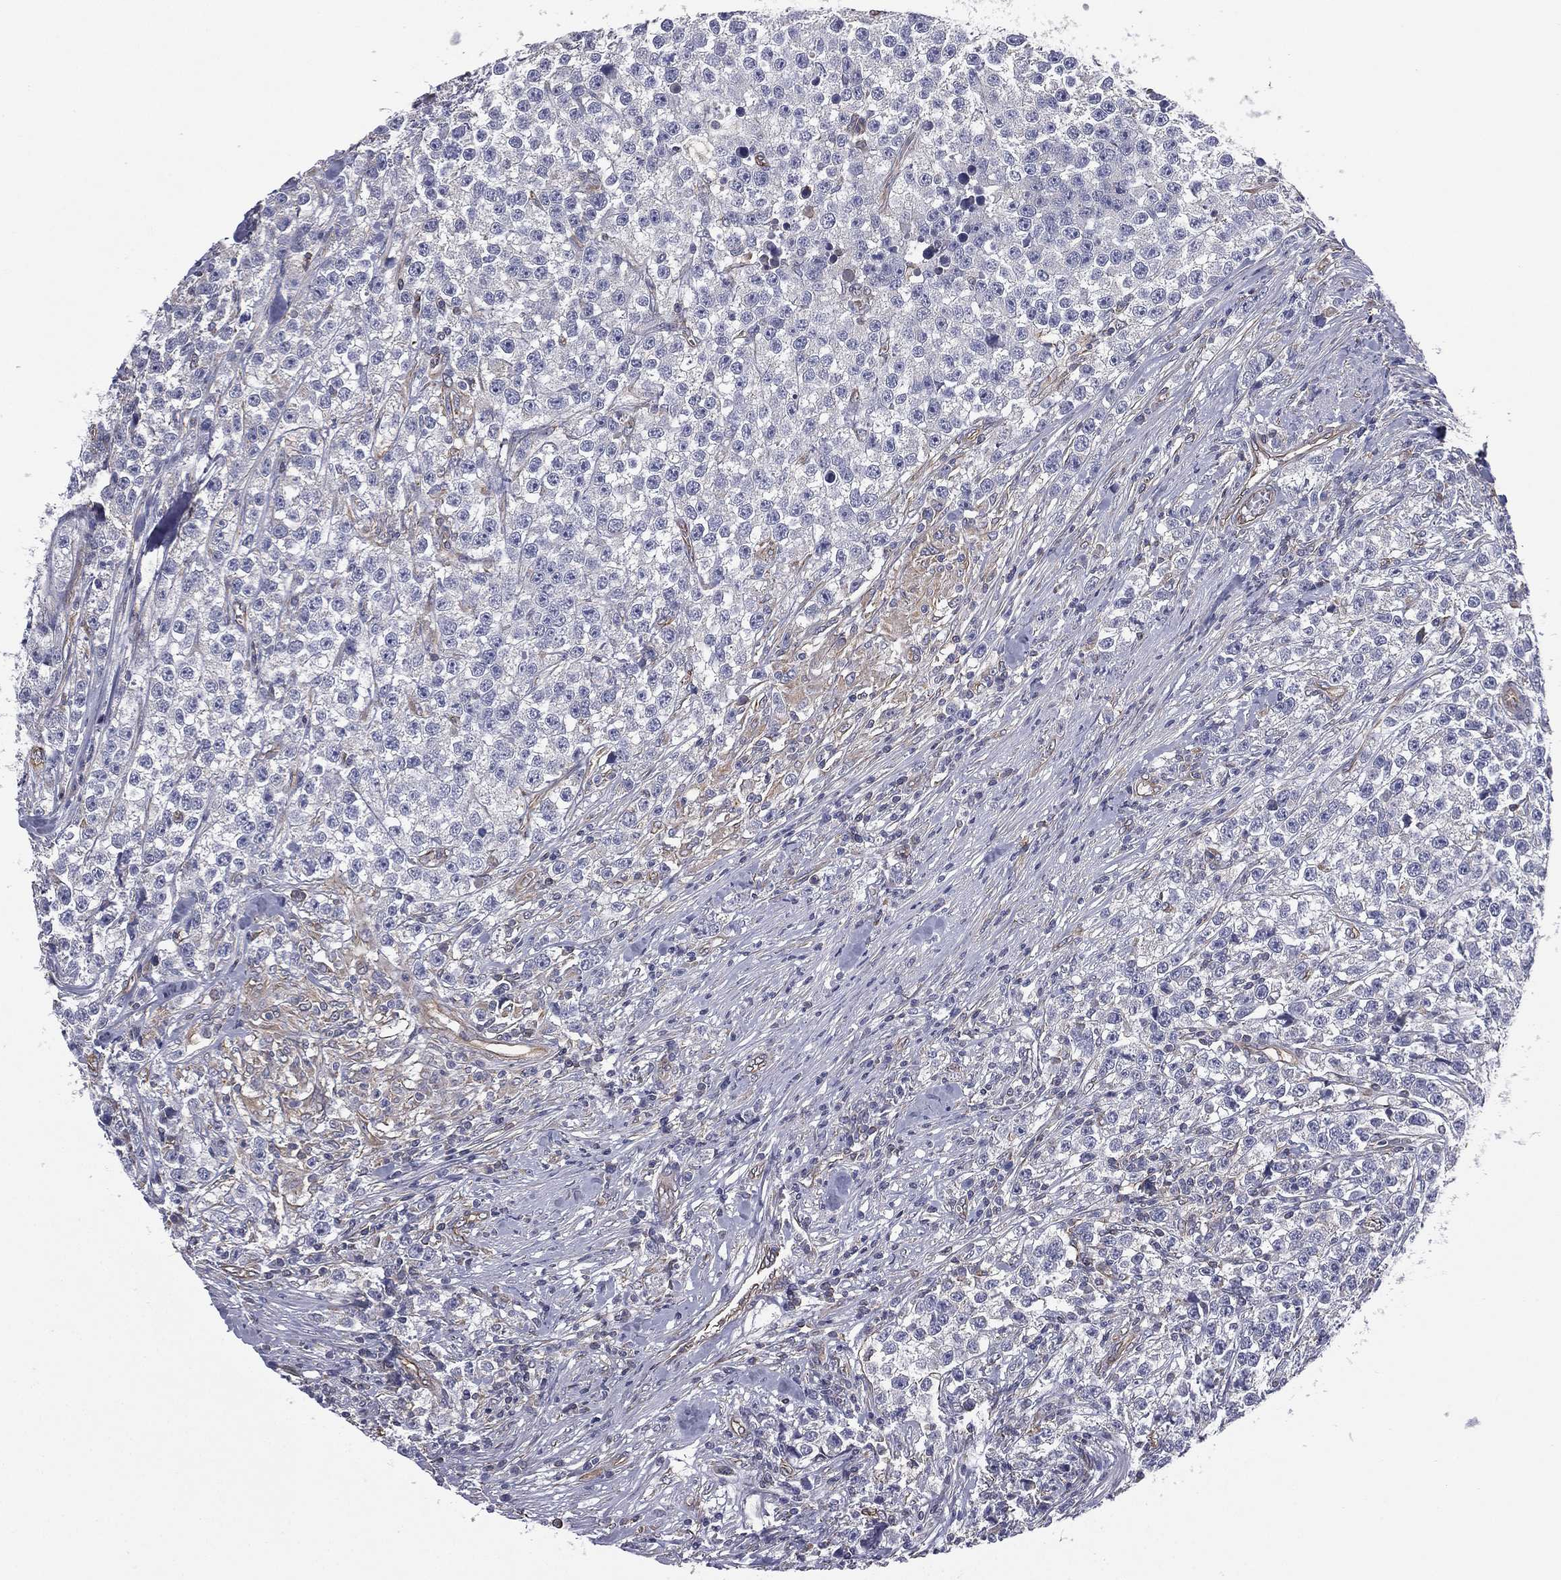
{"staining": {"intensity": "negative", "quantity": "none", "location": "none"}, "tissue": "testis cancer", "cell_type": "Tumor cells", "image_type": "cancer", "snomed": [{"axis": "morphology", "description": "Seminoma, NOS"}, {"axis": "topography", "description": "Testis"}], "caption": "A photomicrograph of human seminoma (testis) is negative for staining in tumor cells. (Immunohistochemistry (ihc), brightfield microscopy, high magnification).", "gene": "SCUBE1", "patient": {"sex": "male", "age": 59}}